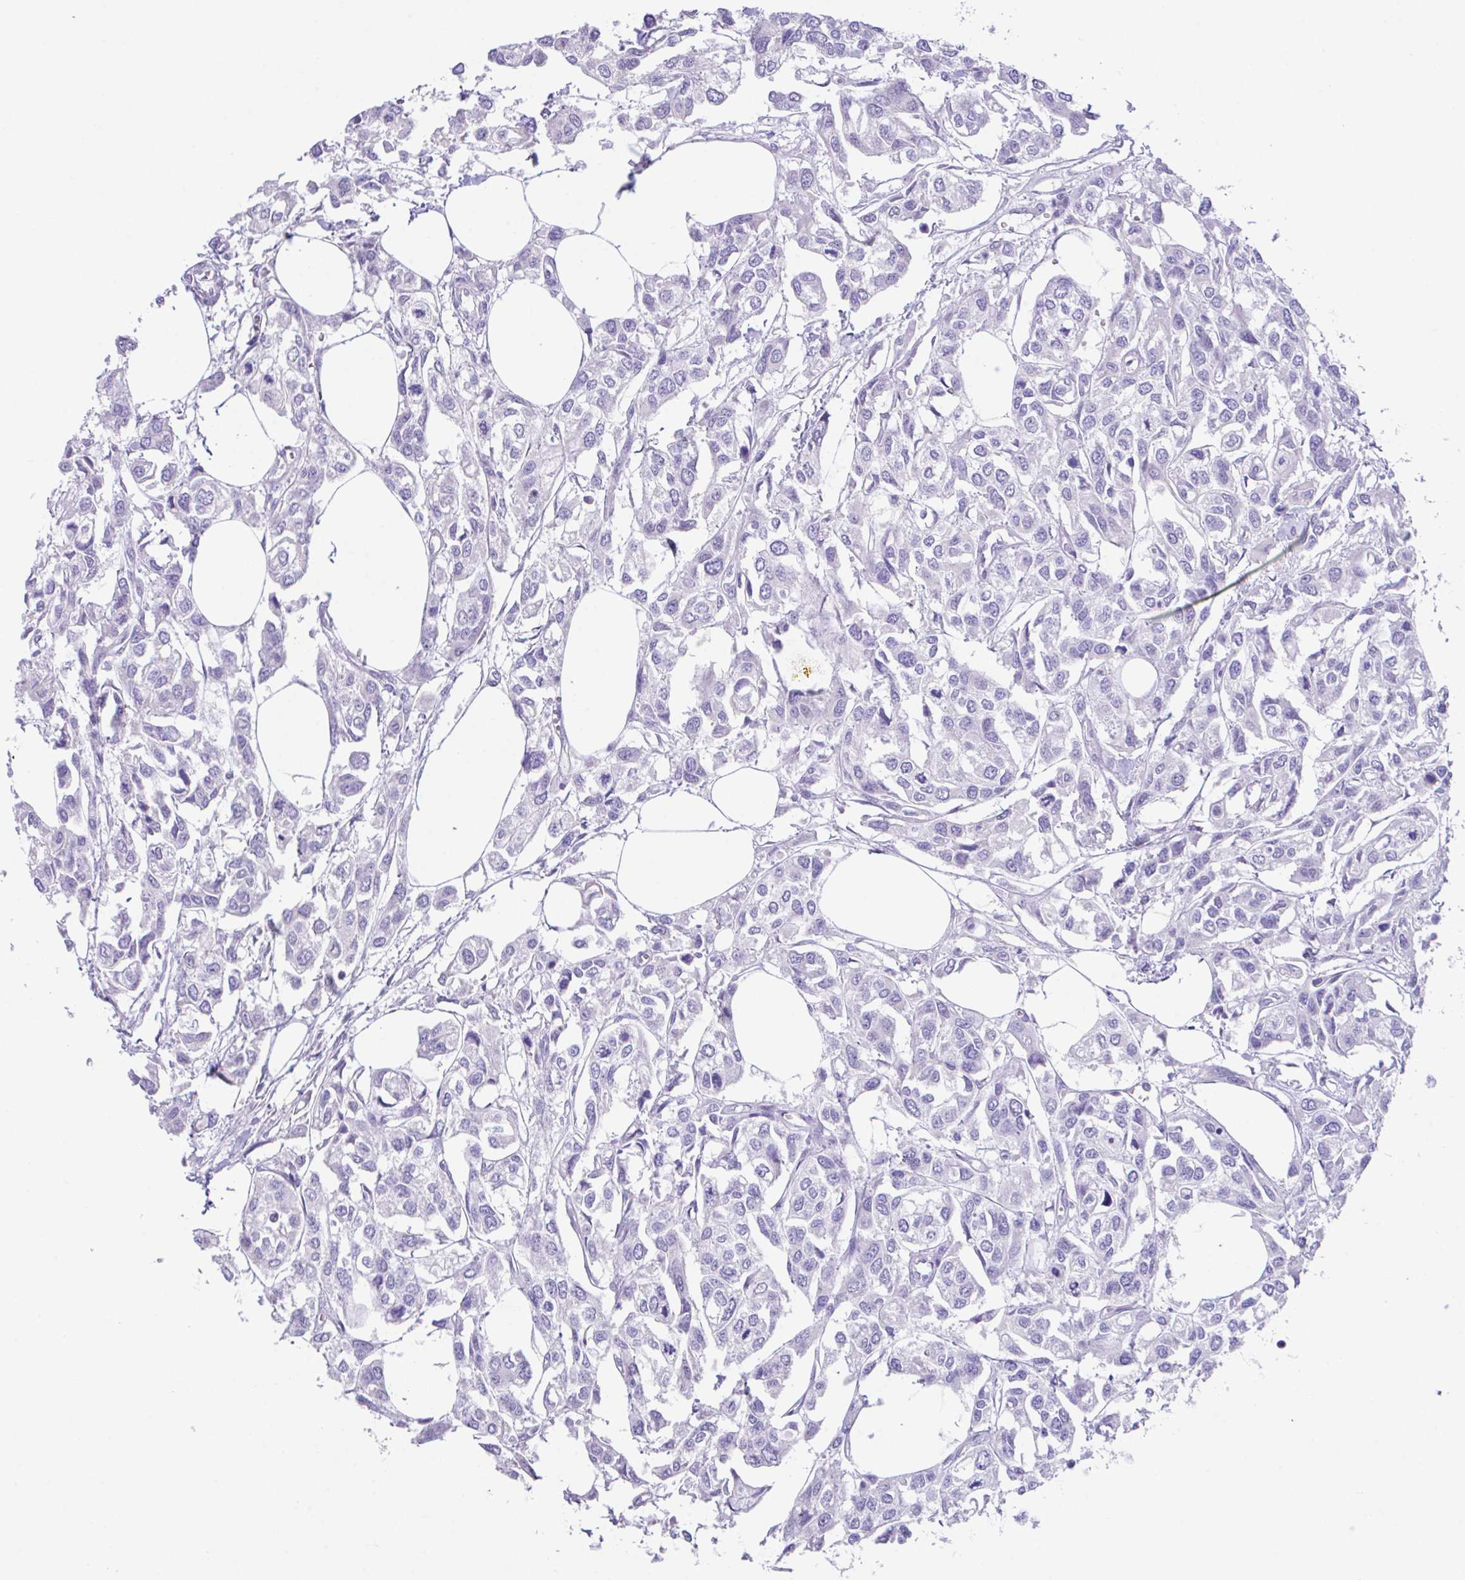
{"staining": {"intensity": "negative", "quantity": "none", "location": "none"}, "tissue": "urothelial cancer", "cell_type": "Tumor cells", "image_type": "cancer", "snomed": [{"axis": "morphology", "description": "Urothelial carcinoma, High grade"}, {"axis": "topography", "description": "Urinary bladder"}], "caption": "The photomicrograph reveals no staining of tumor cells in high-grade urothelial carcinoma.", "gene": "SLC16A6", "patient": {"sex": "male", "age": 67}}